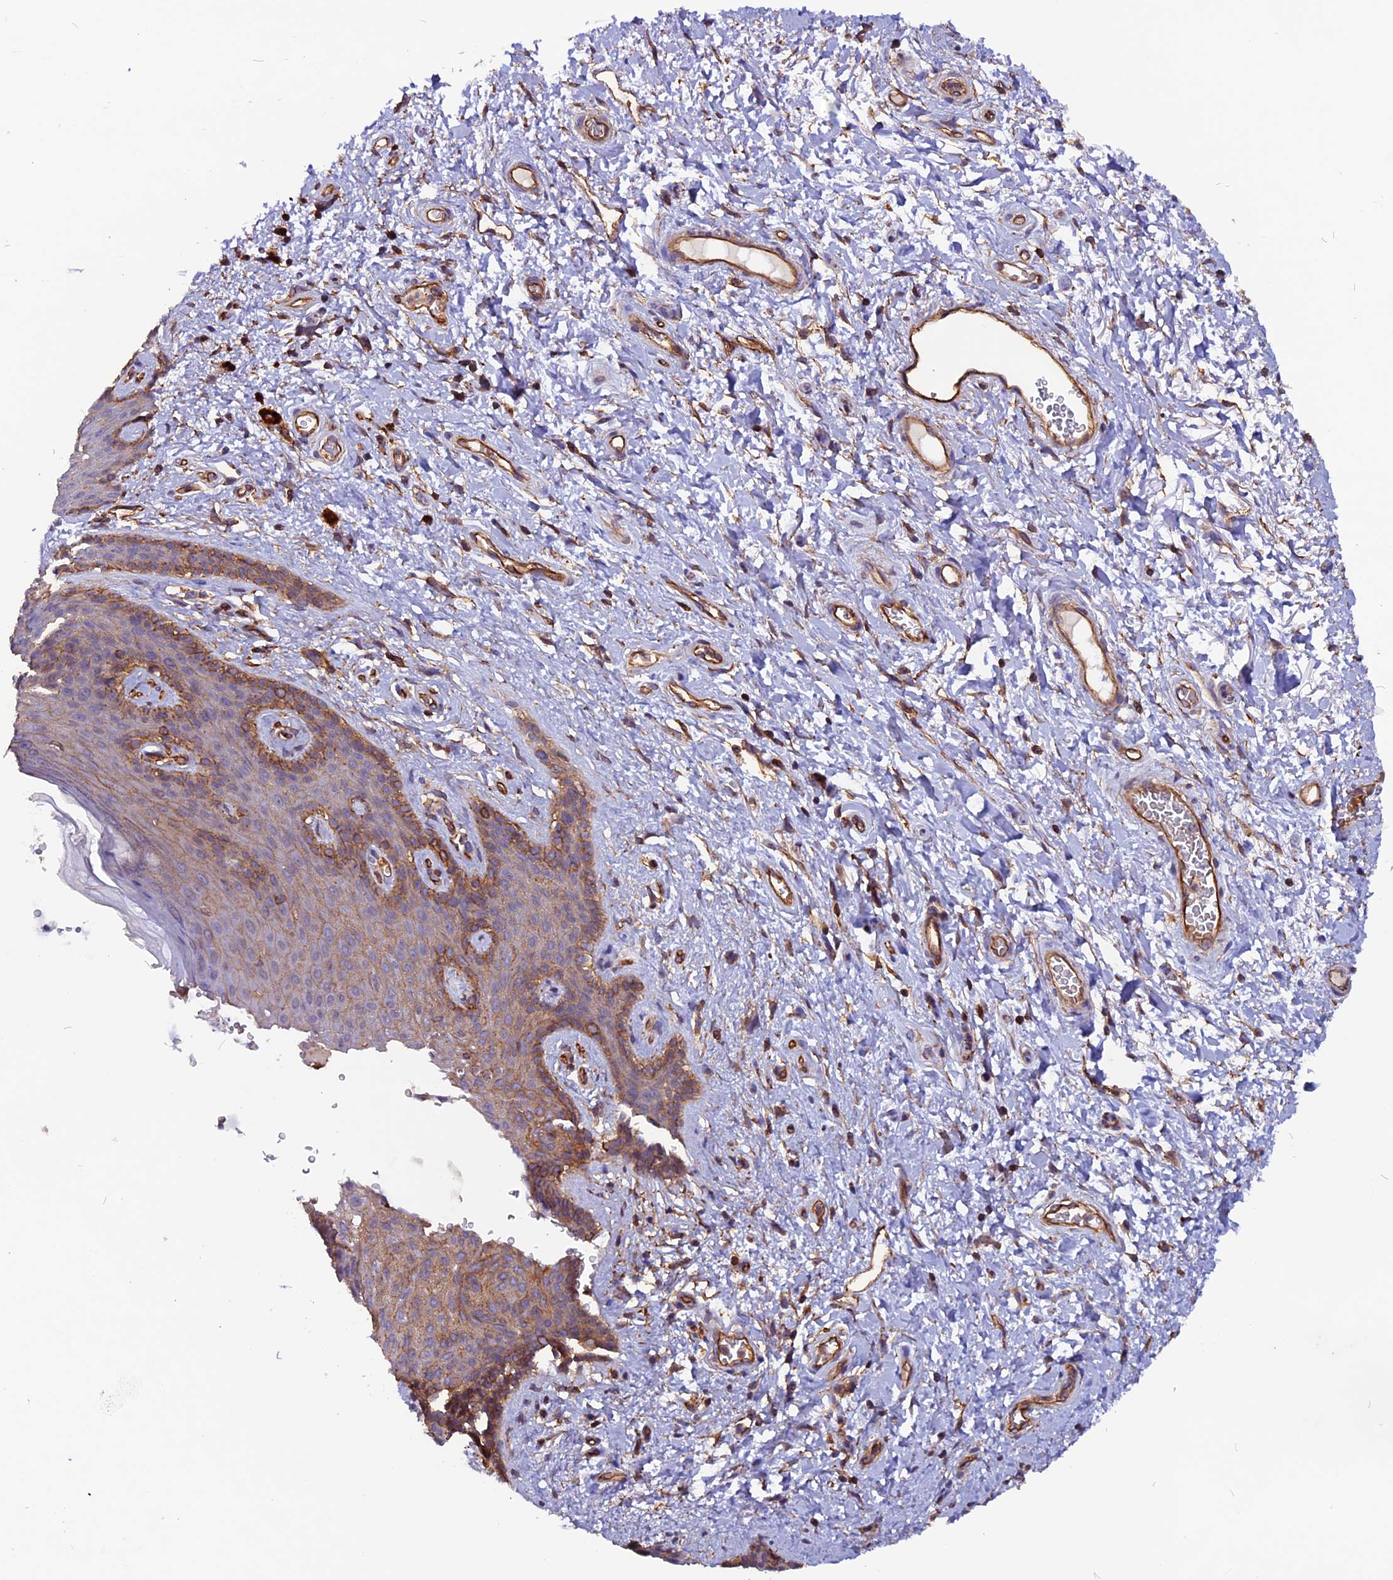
{"staining": {"intensity": "moderate", "quantity": "25%-75%", "location": "cytoplasmic/membranous"}, "tissue": "skin", "cell_type": "Epidermal cells", "image_type": "normal", "snomed": [{"axis": "morphology", "description": "Normal tissue, NOS"}, {"axis": "topography", "description": "Anal"}], "caption": "This histopathology image reveals IHC staining of normal skin, with medium moderate cytoplasmic/membranous expression in about 25%-75% of epidermal cells.", "gene": "ZNF749", "patient": {"sex": "female", "age": 46}}